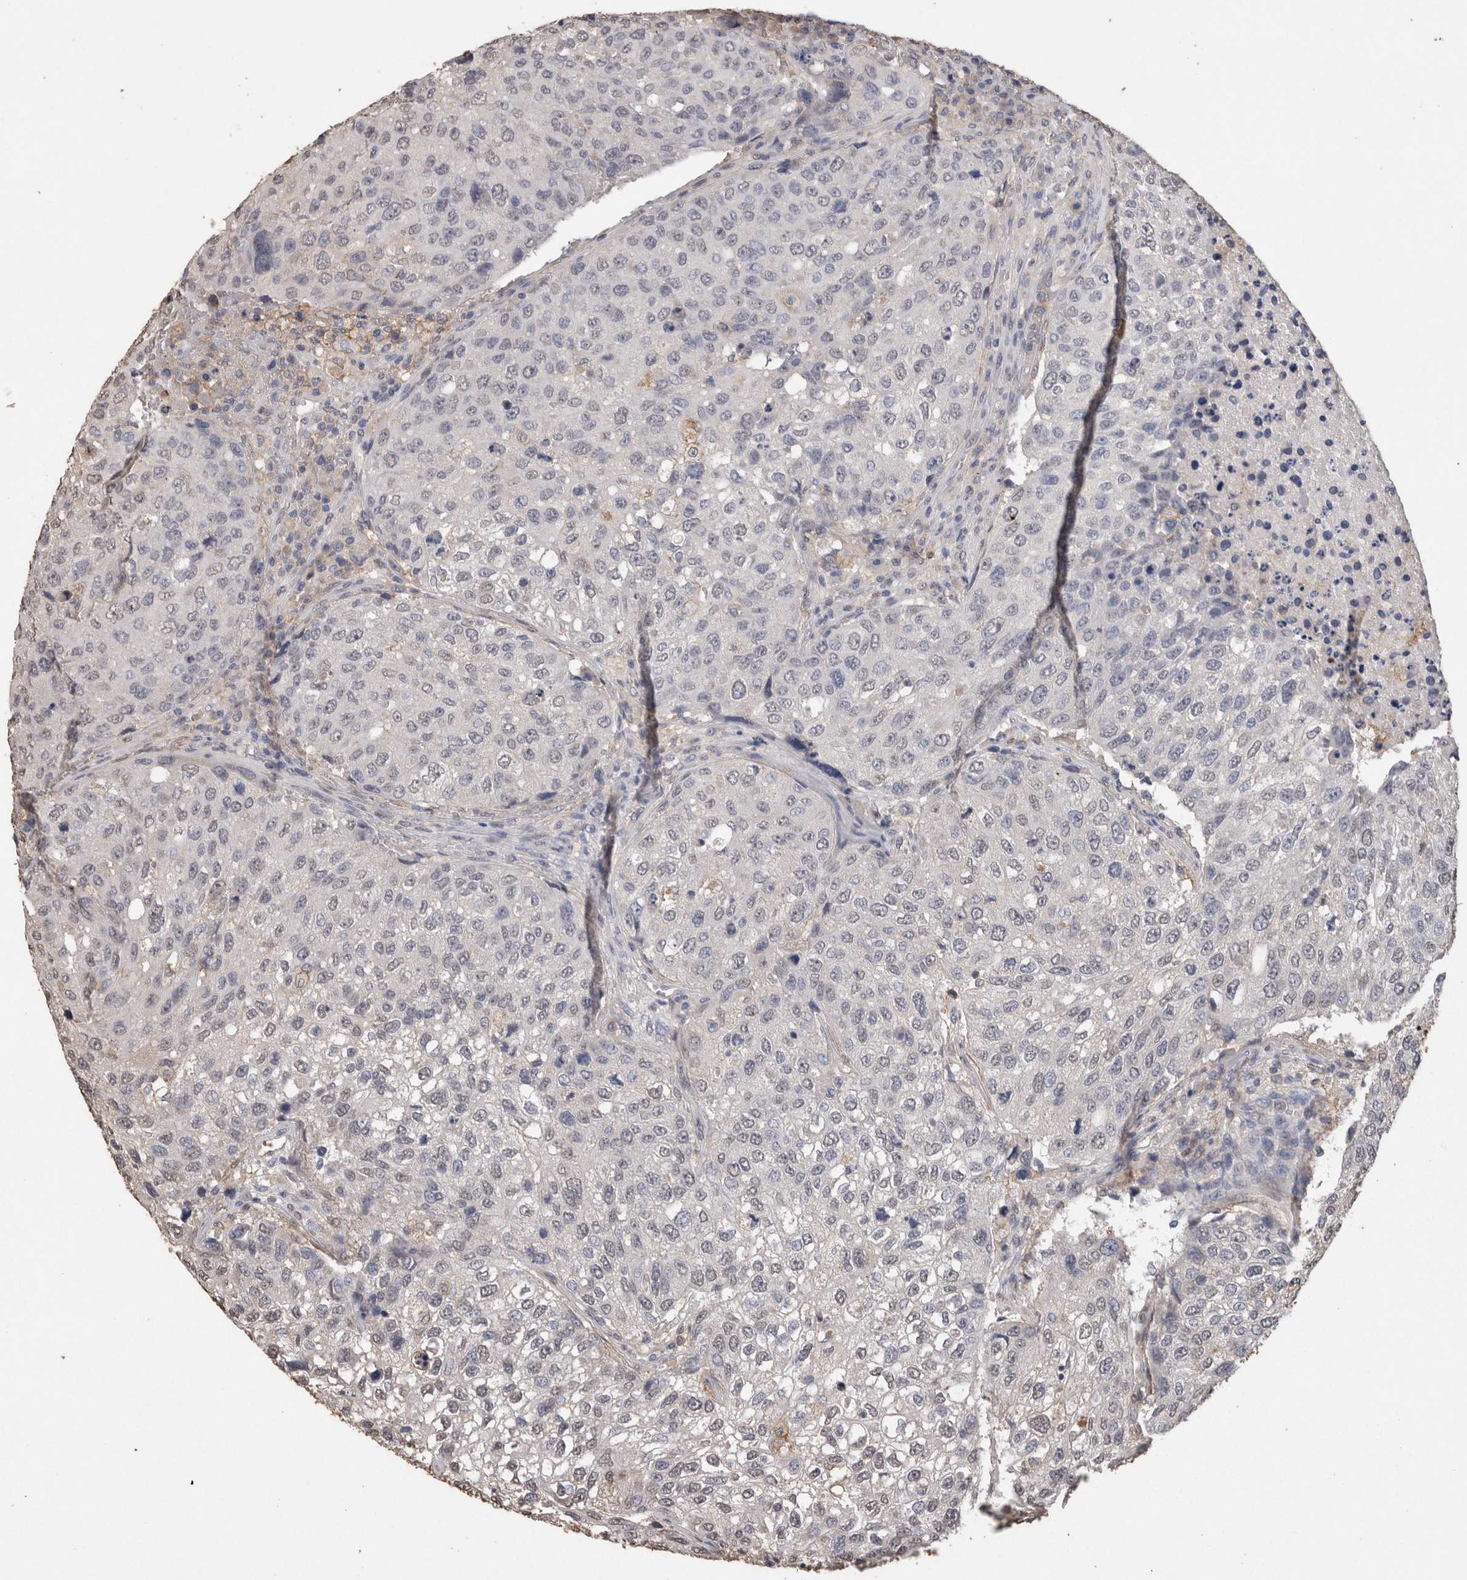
{"staining": {"intensity": "negative", "quantity": "none", "location": "none"}, "tissue": "urothelial cancer", "cell_type": "Tumor cells", "image_type": "cancer", "snomed": [{"axis": "morphology", "description": "Urothelial carcinoma, High grade"}, {"axis": "topography", "description": "Lymph node"}, {"axis": "topography", "description": "Urinary bladder"}], "caption": "This is an immunohistochemistry histopathology image of urothelial carcinoma (high-grade). There is no expression in tumor cells.", "gene": "S100A10", "patient": {"sex": "male", "age": 51}}